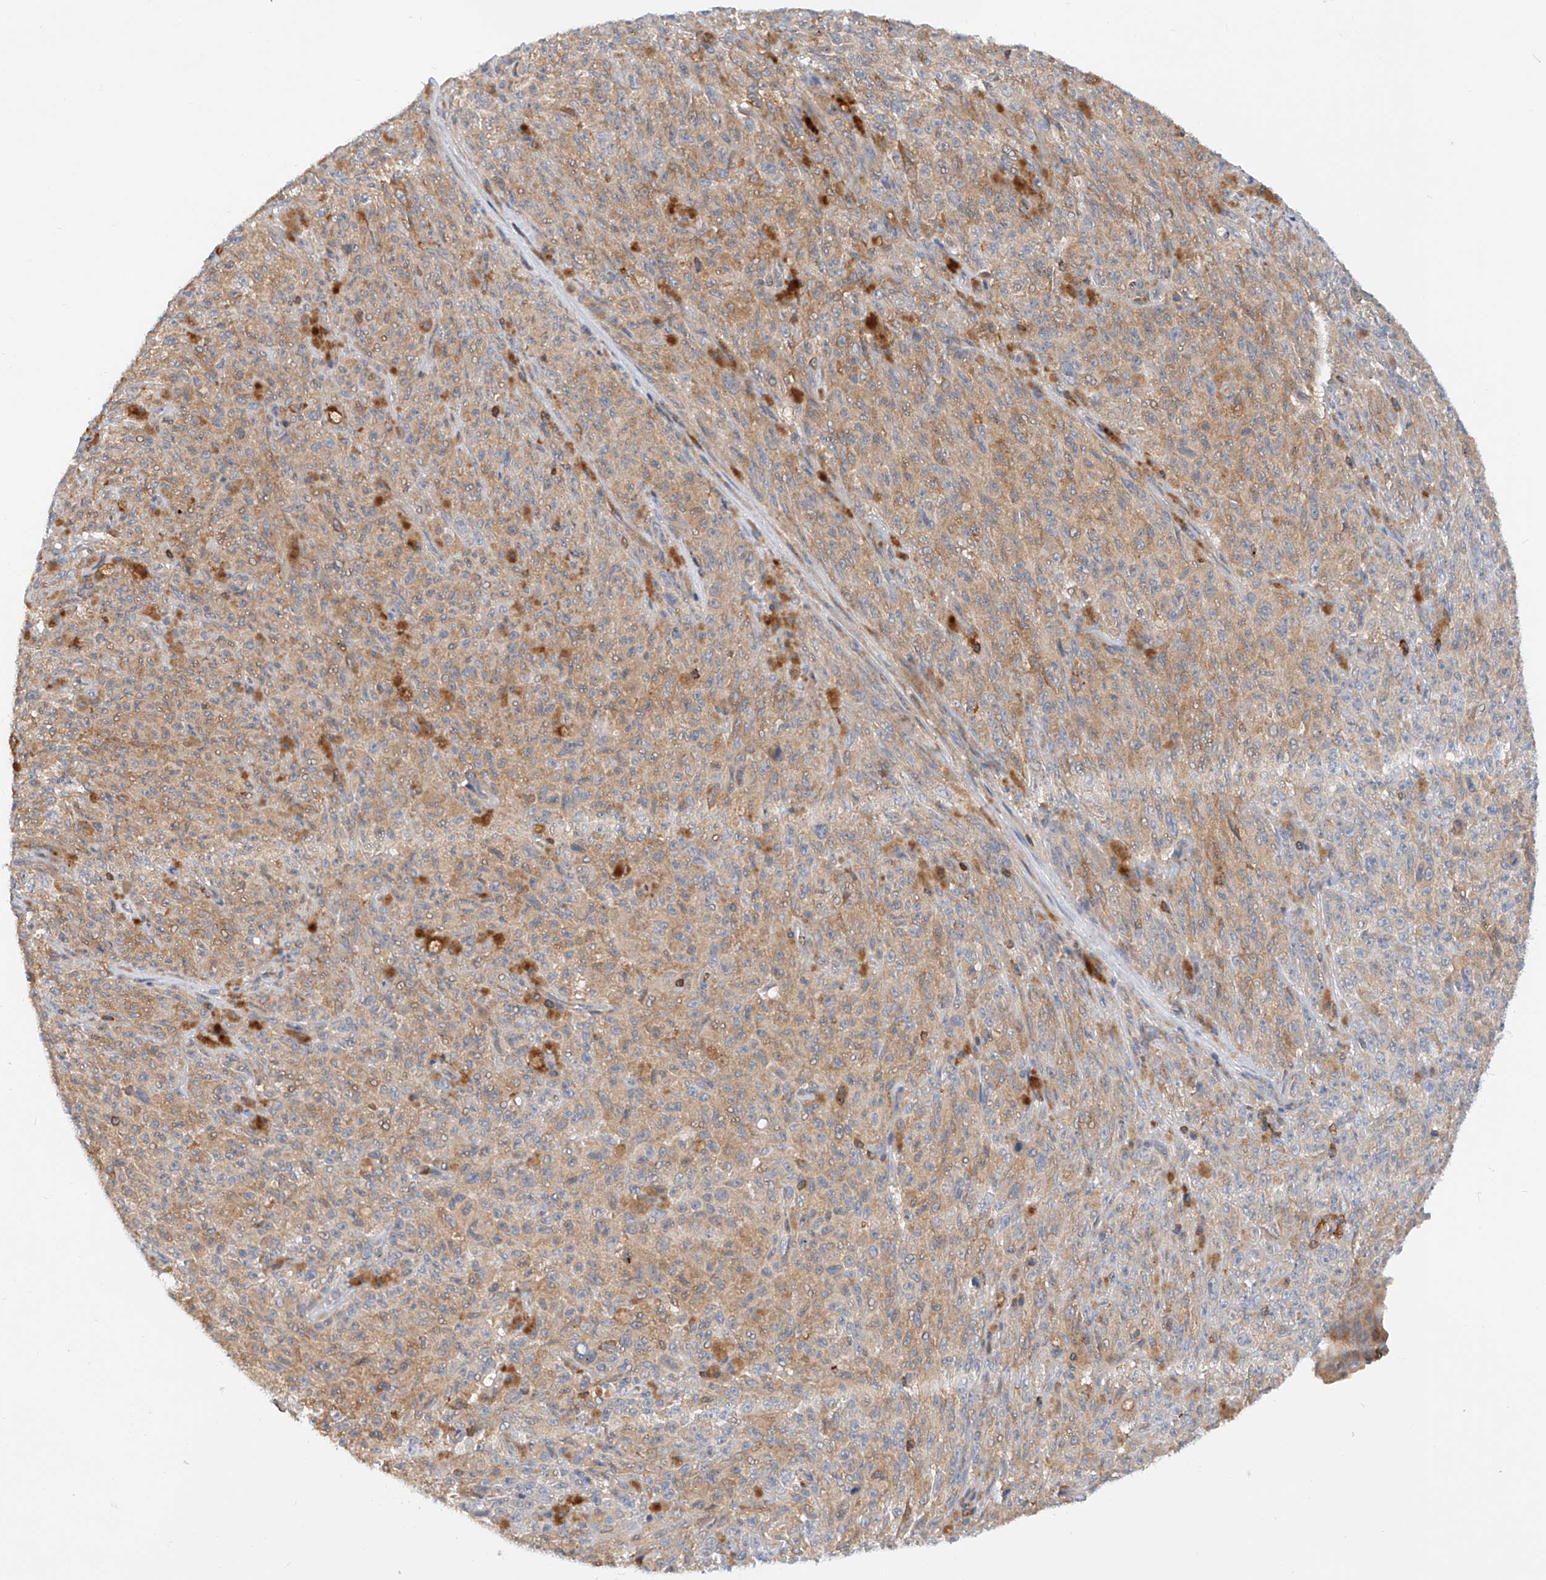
{"staining": {"intensity": "weak", "quantity": "25%-75%", "location": "cytoplasmic/membranous"}, "tissue": "melanoma", "cell_type": "Tumor cells", "image_type": "cancer", "snomed": [{"axis": "morphology", "description": "Malignant melanoma, NOS"}, {"axis": "topography", "description": "Skin"}], "caption": "Melanoma stained with IHC reveals weak cytoplasmic/membranous positivity in approximately 25%-75% of tumor cells.", "gene": "MFN2", "patient": {"sex": "female", "age": 82}}